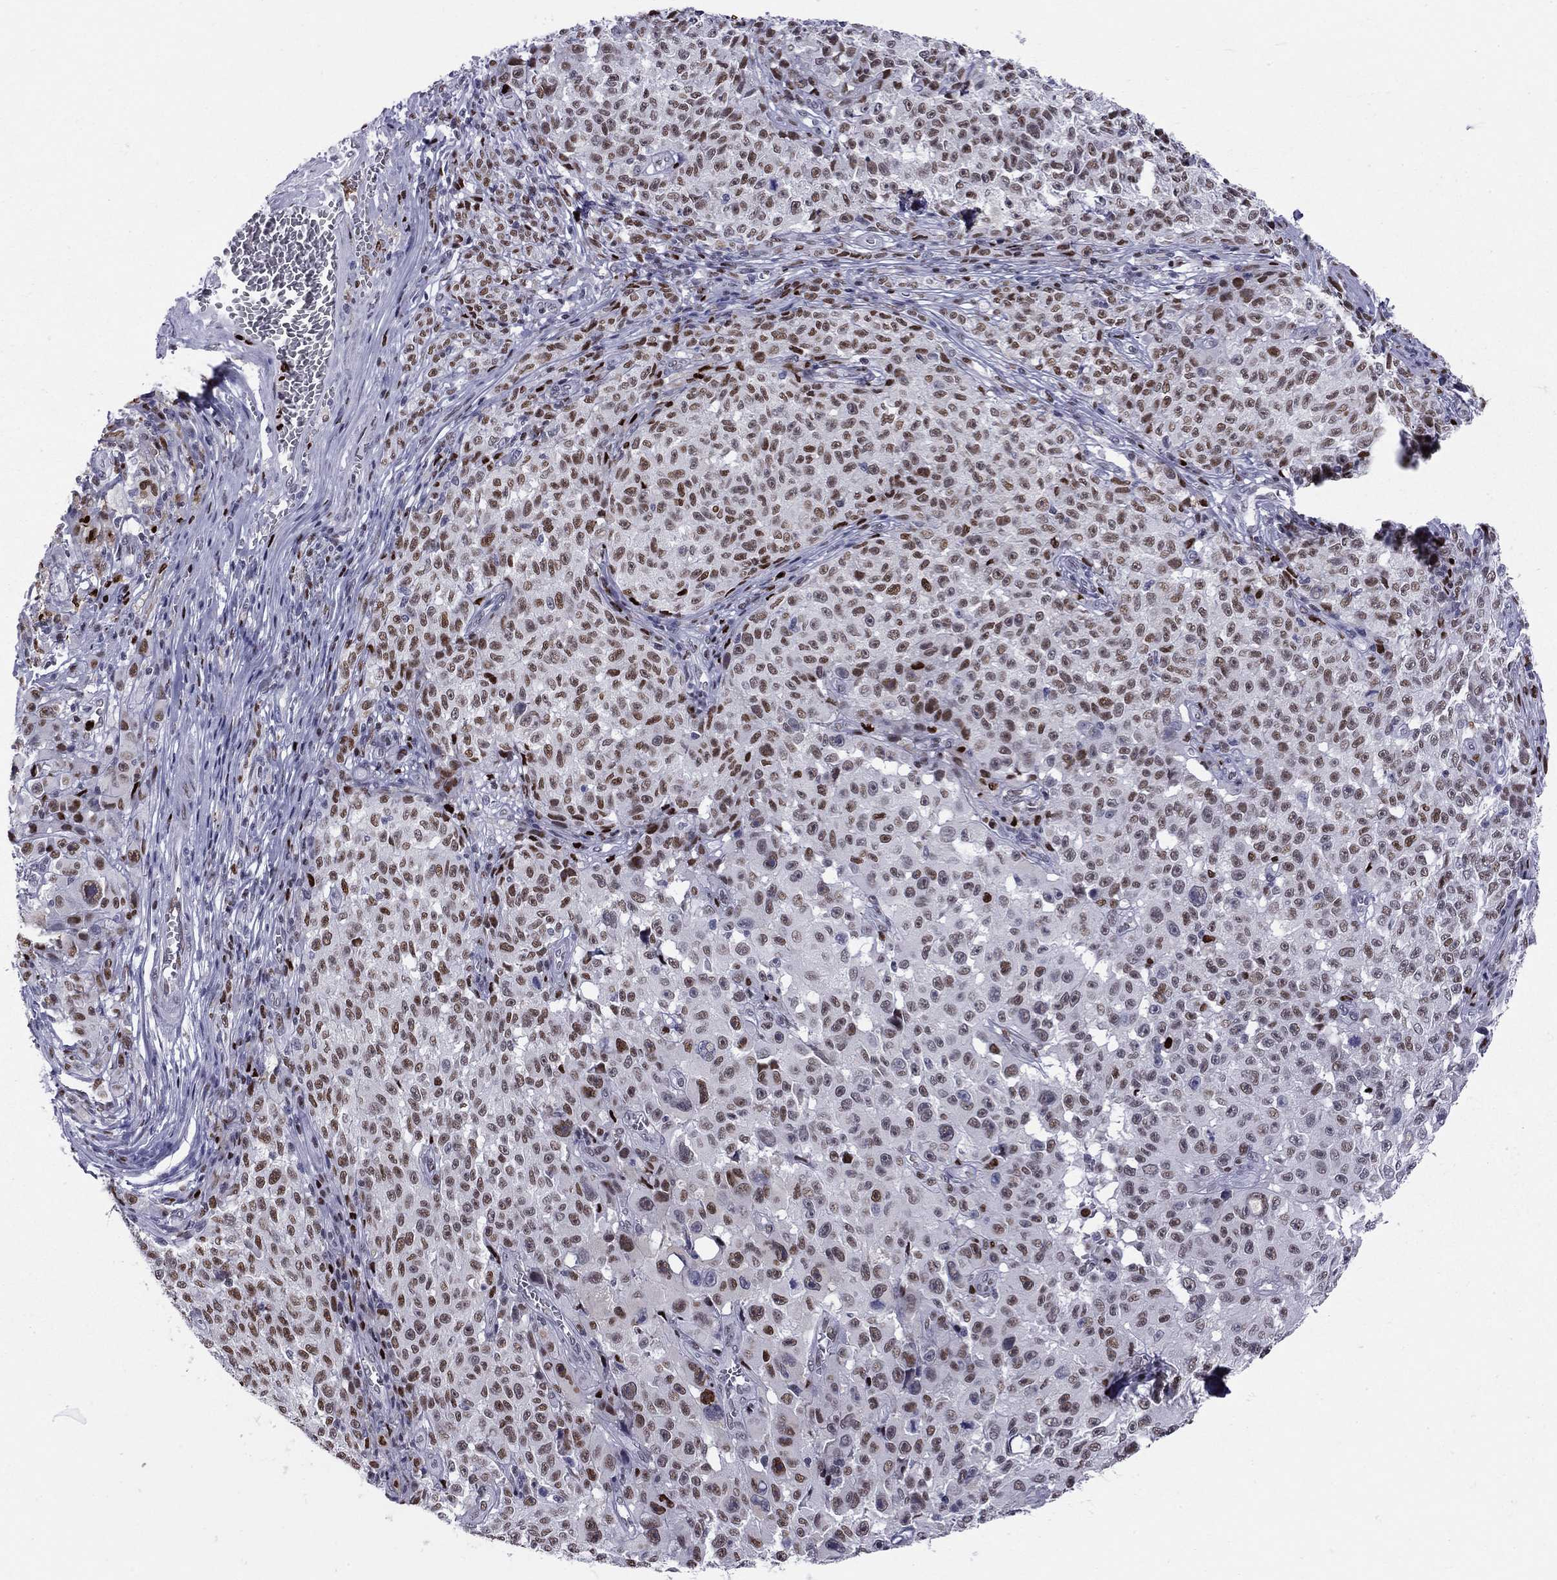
{"staining": {"intensity": "strong", "quantity": ">75%", "location": "nuclear"}, "tissue": "melanoma", "cell_type": "Tumor cells", "image_type": "cancer", "snomed": [{"axis": "morphology", "description": "Malignant melanoma, NOS"}, {"axis": "topography", "description": "Skin"}], "caption": "DAB (3,3'-diaminobenzidine) immunohistochemical staining of malignant melanoma exhibits strong nuclear protein positivity in about >75% of tumor cells.", "gene": "PCGF3", "patient": {"sex": "female", "age": 82}}